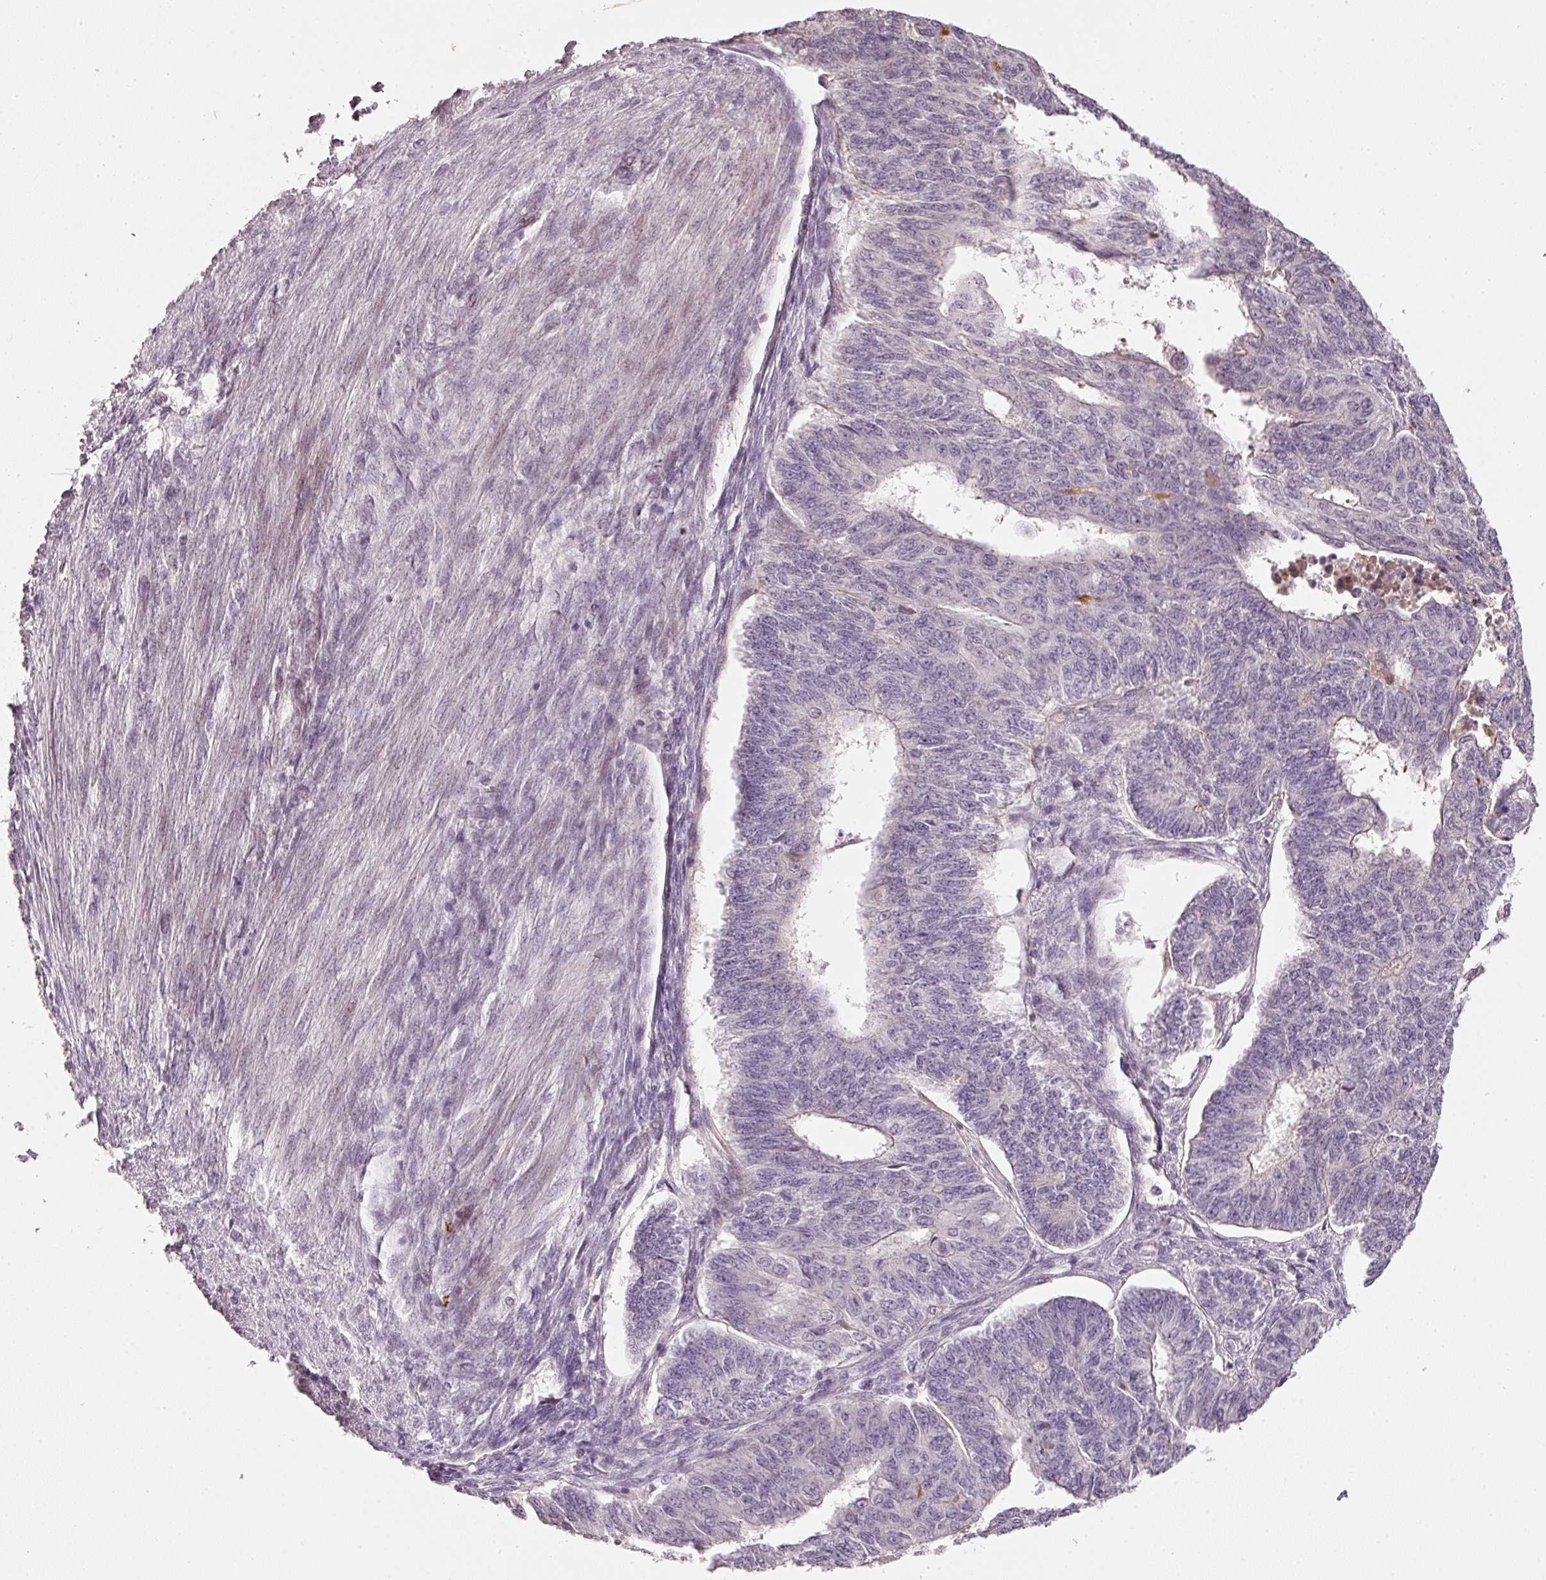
{"staining": {"intensity": "negative", "quantity": "none", "location": "none"}, "tissue": "endometrial cancer", "cell_type": "Tumor cells", "image_type": "cancer", "snomed": [{"axis": "morphology", "description": "Adenocarcinoma, NOS"}, {"axis": "topography", "description": "Endometrium"}], "caption": "Immunohistochemical staining of endometrial adenocarcinoma reveals no significant expression in tumor cells.", "gene": "TOB2", "patient": {"sex": "female", "age": 32}}